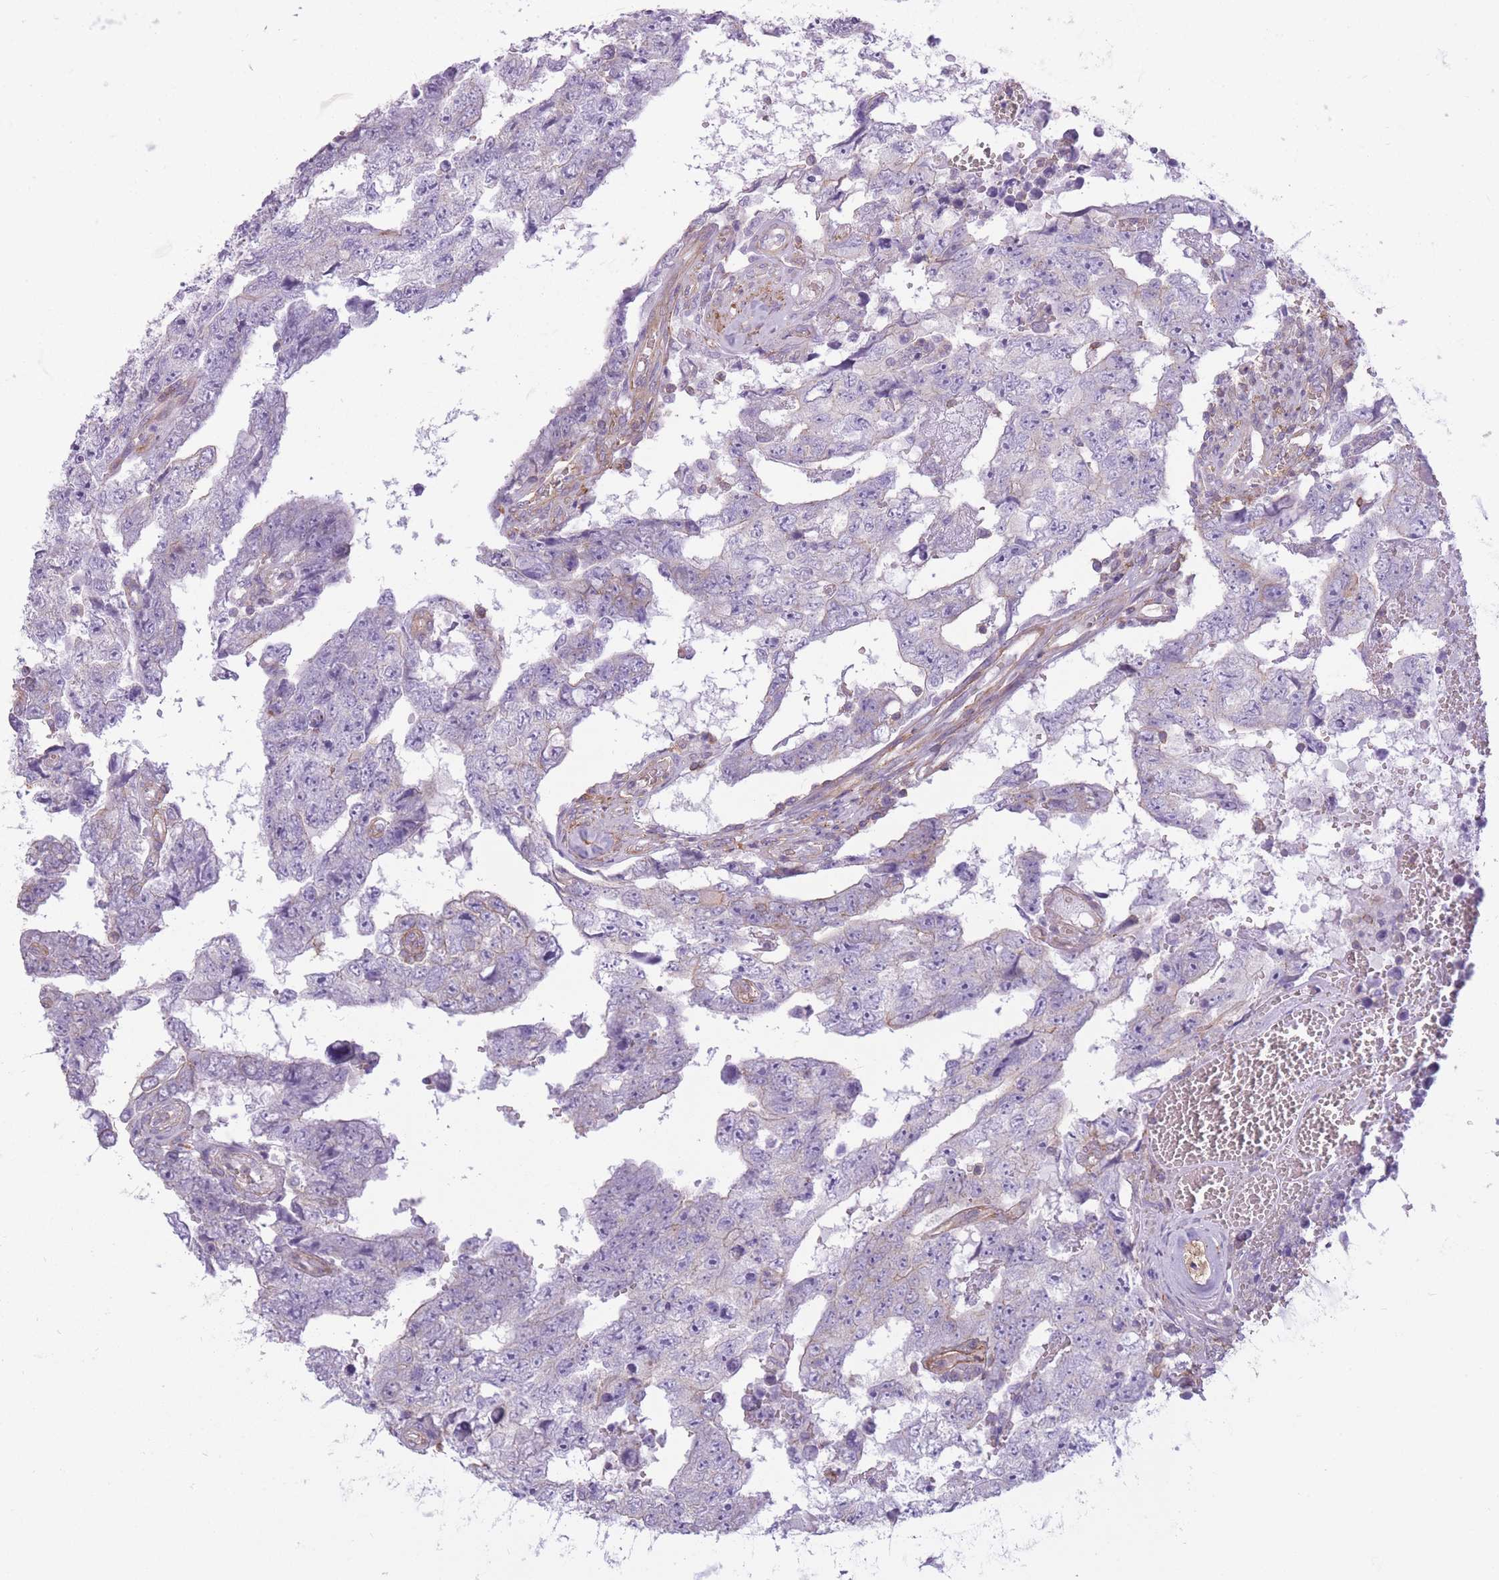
{"staining": {"intensity": "negative", "quantity": "none", "location": "none"}, "tissue": "testis cancer", "cell_type": "Tumor cells", "image_type": "cancer", "snomed": [{"axis": "morphology", "description": "Carcinoma, Embryonal, NOS"}, {"axis": "topography", "description": "Testis"}], "caption": "The immunohistochemistry micrograph has no significant expression in tumor cells of testis cancer (embryonal carcinoma) tissue.", "gene": "ADD1", "patient": {"sex": "male", "age": 25}}